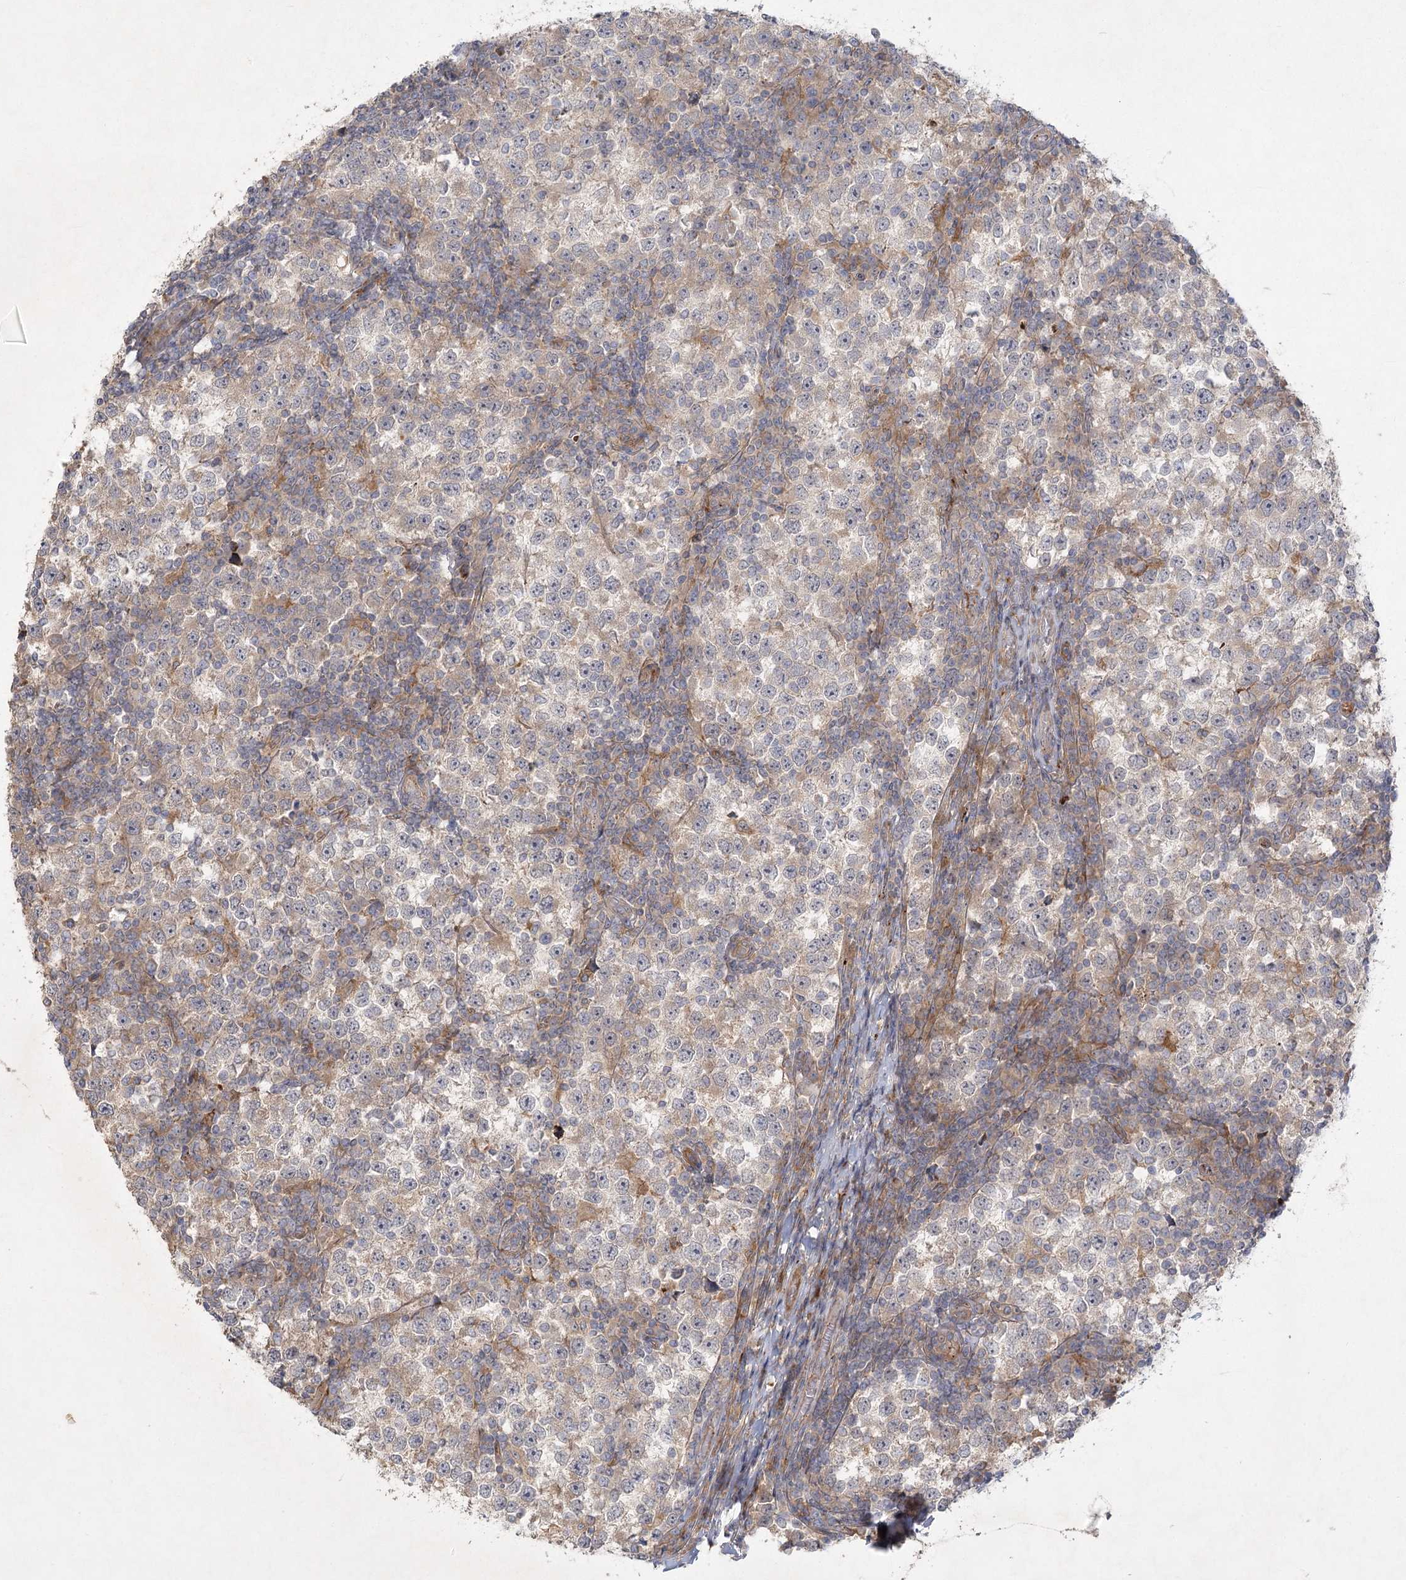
{"staining": {"intensity": "negative", "quantity": "none", "location": "none"}, "tissue": "testis cancer", "cell_type": "Tumor cells", "image_type": "cancer", "snomed": [{"axis": "morphology", "description": "Seminoma, NOS"}, {"axis": "topography", "description": "Testis"}], "caption": "A histopathology image of seminoma (testis) stained for a protein reveals no brown staining in tumor cells. (DAB (3,3'-diaminobenzidine) IHC with hematoxylin counter stain).", "gene": "FAM110C", "patient": {"sex": "male", "age": 65}}